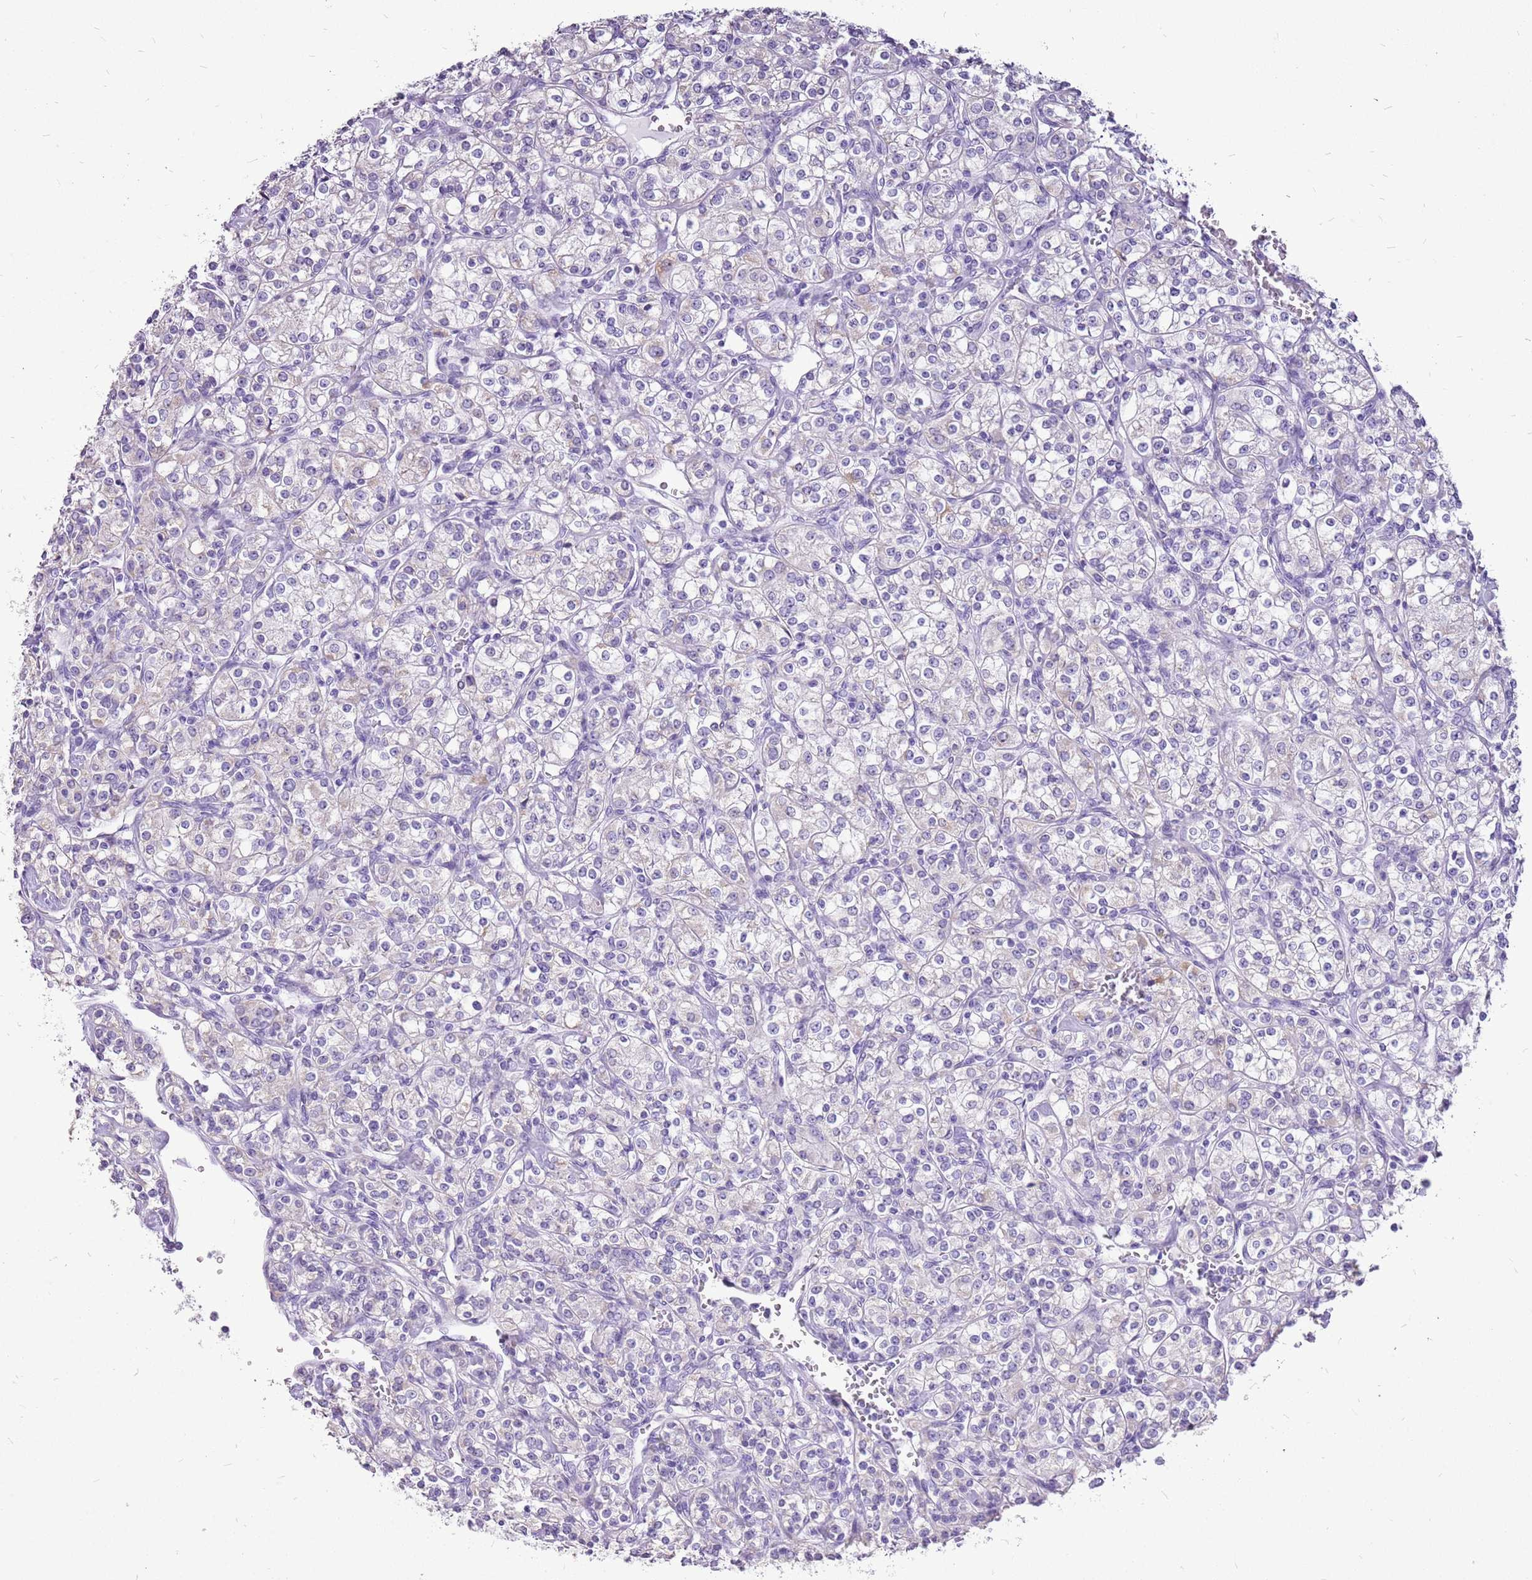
{"staining": {"intensity": "negative", "quantity": "none", "location": "none"}, "tissue": "renal cancer", "cell_type": "Tumor cells", "image_type": "cancer", "snomed": [{"axis": "morphology", "description": "Adenocarcinoma, NOS"}, {"axis": "topography", "description": "Kidney"}], "caption": "Protein analysis of renal cancer reveals no significant positivity in tumor cells. The staining was performed using DAB (3,3'-diaminobenzidine) to visualize the protein expression in brown, while the nuclei were stained in blue with hematoxylin (Magnification: 20x).", "gene": "ACSS3", "patient": {"sex": "male", "age": 77}}